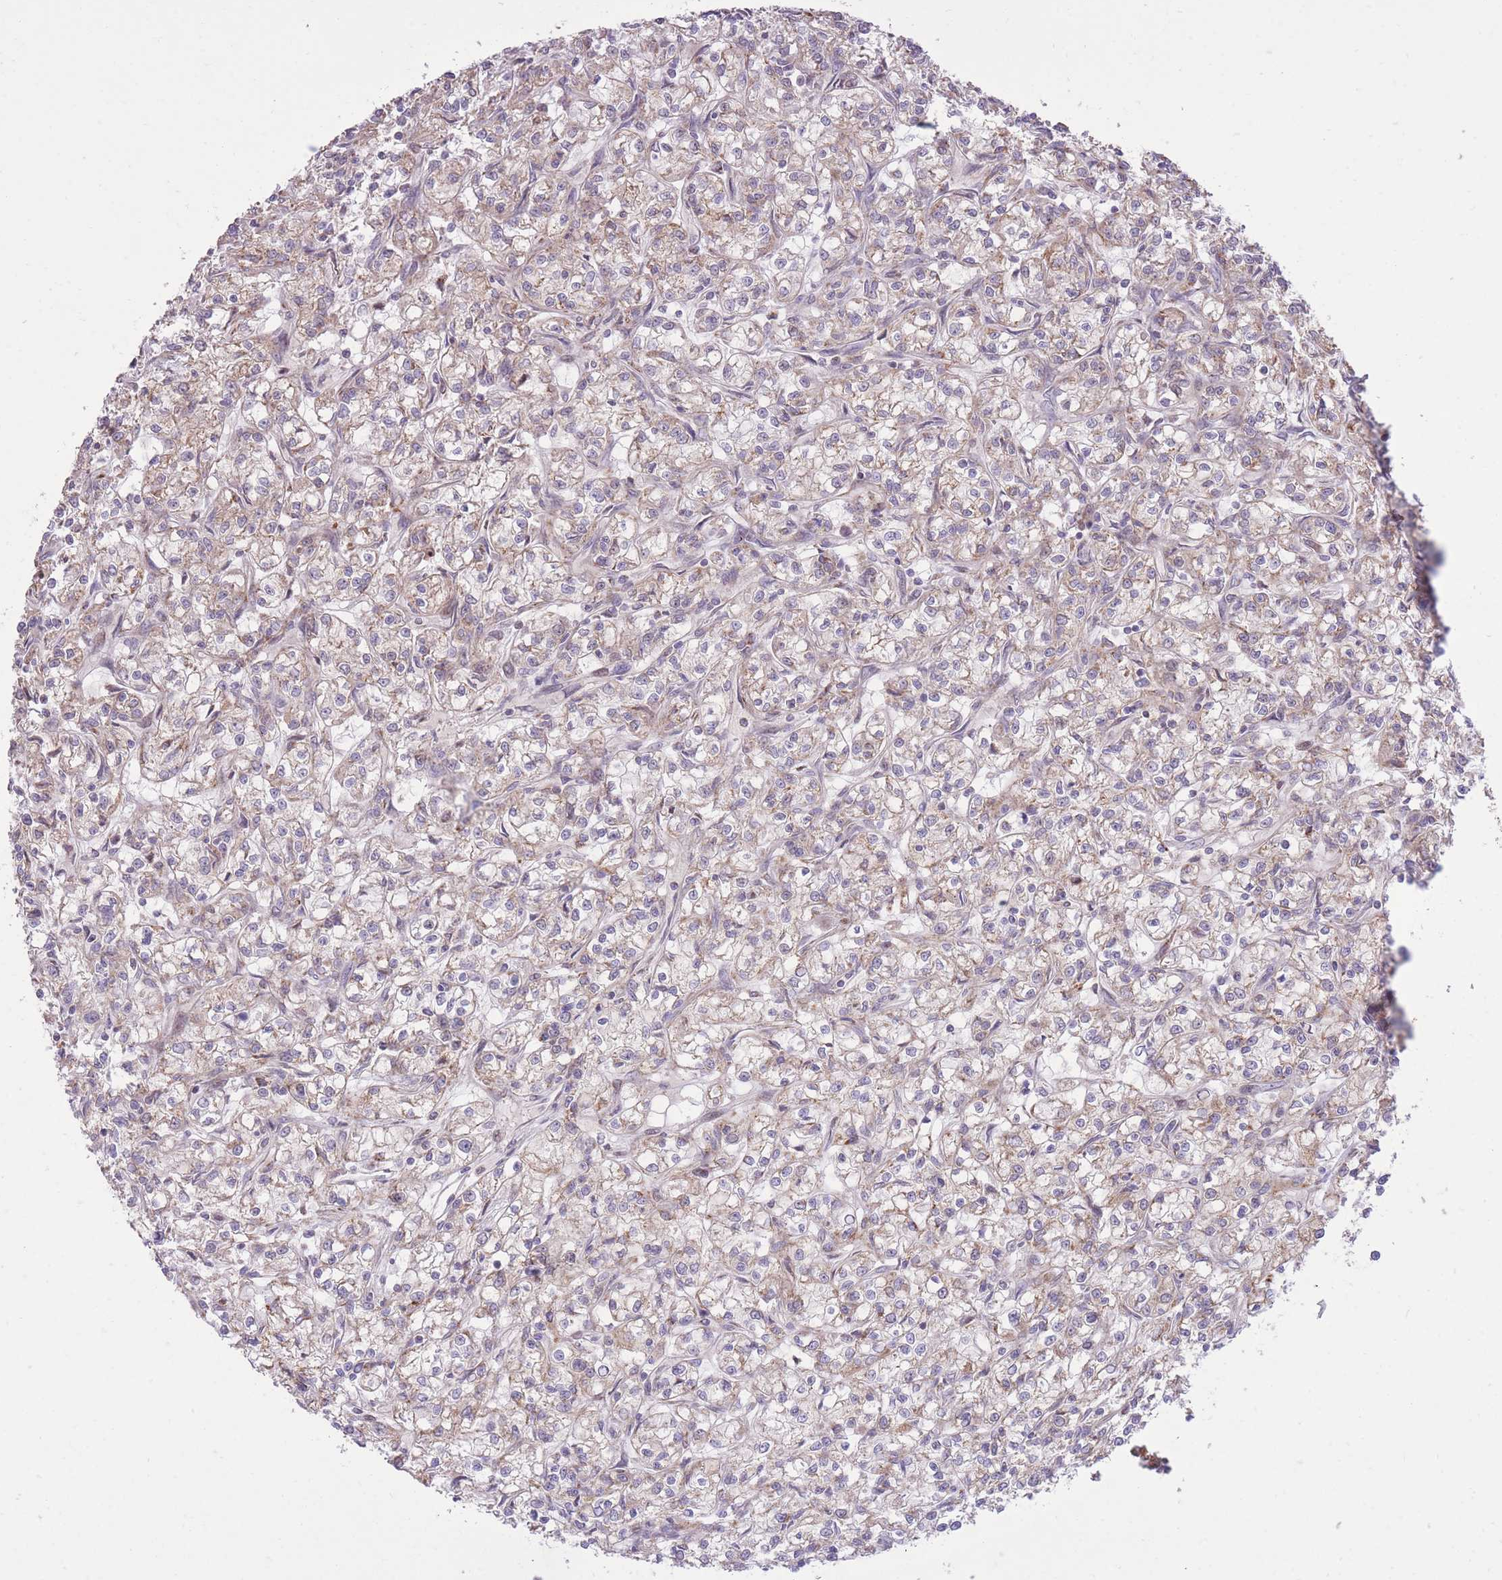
{"staining": {"intensity": "weak", "quantity": "<25%", "location": "cytoplasmic/membranous"}, "tissue": "renal cancer", "cell_type": "Tumor cells", "image_type": "cancer", "snomed": [{"axis": "morphology", "description": "Adenocarcinoma, NOS"}, {"axis": "topography", "description": "Kidney"}], "caption": "There is no significant staining in tumor cells of renal cancer. The staining is performed using DAB (3,3'-diaminobenzidine) brown chromogen with nuclei counter-stained in using hematoxylin.", "gene": "SLC4A4", "patient": {"sex": "female", "age": 59}}